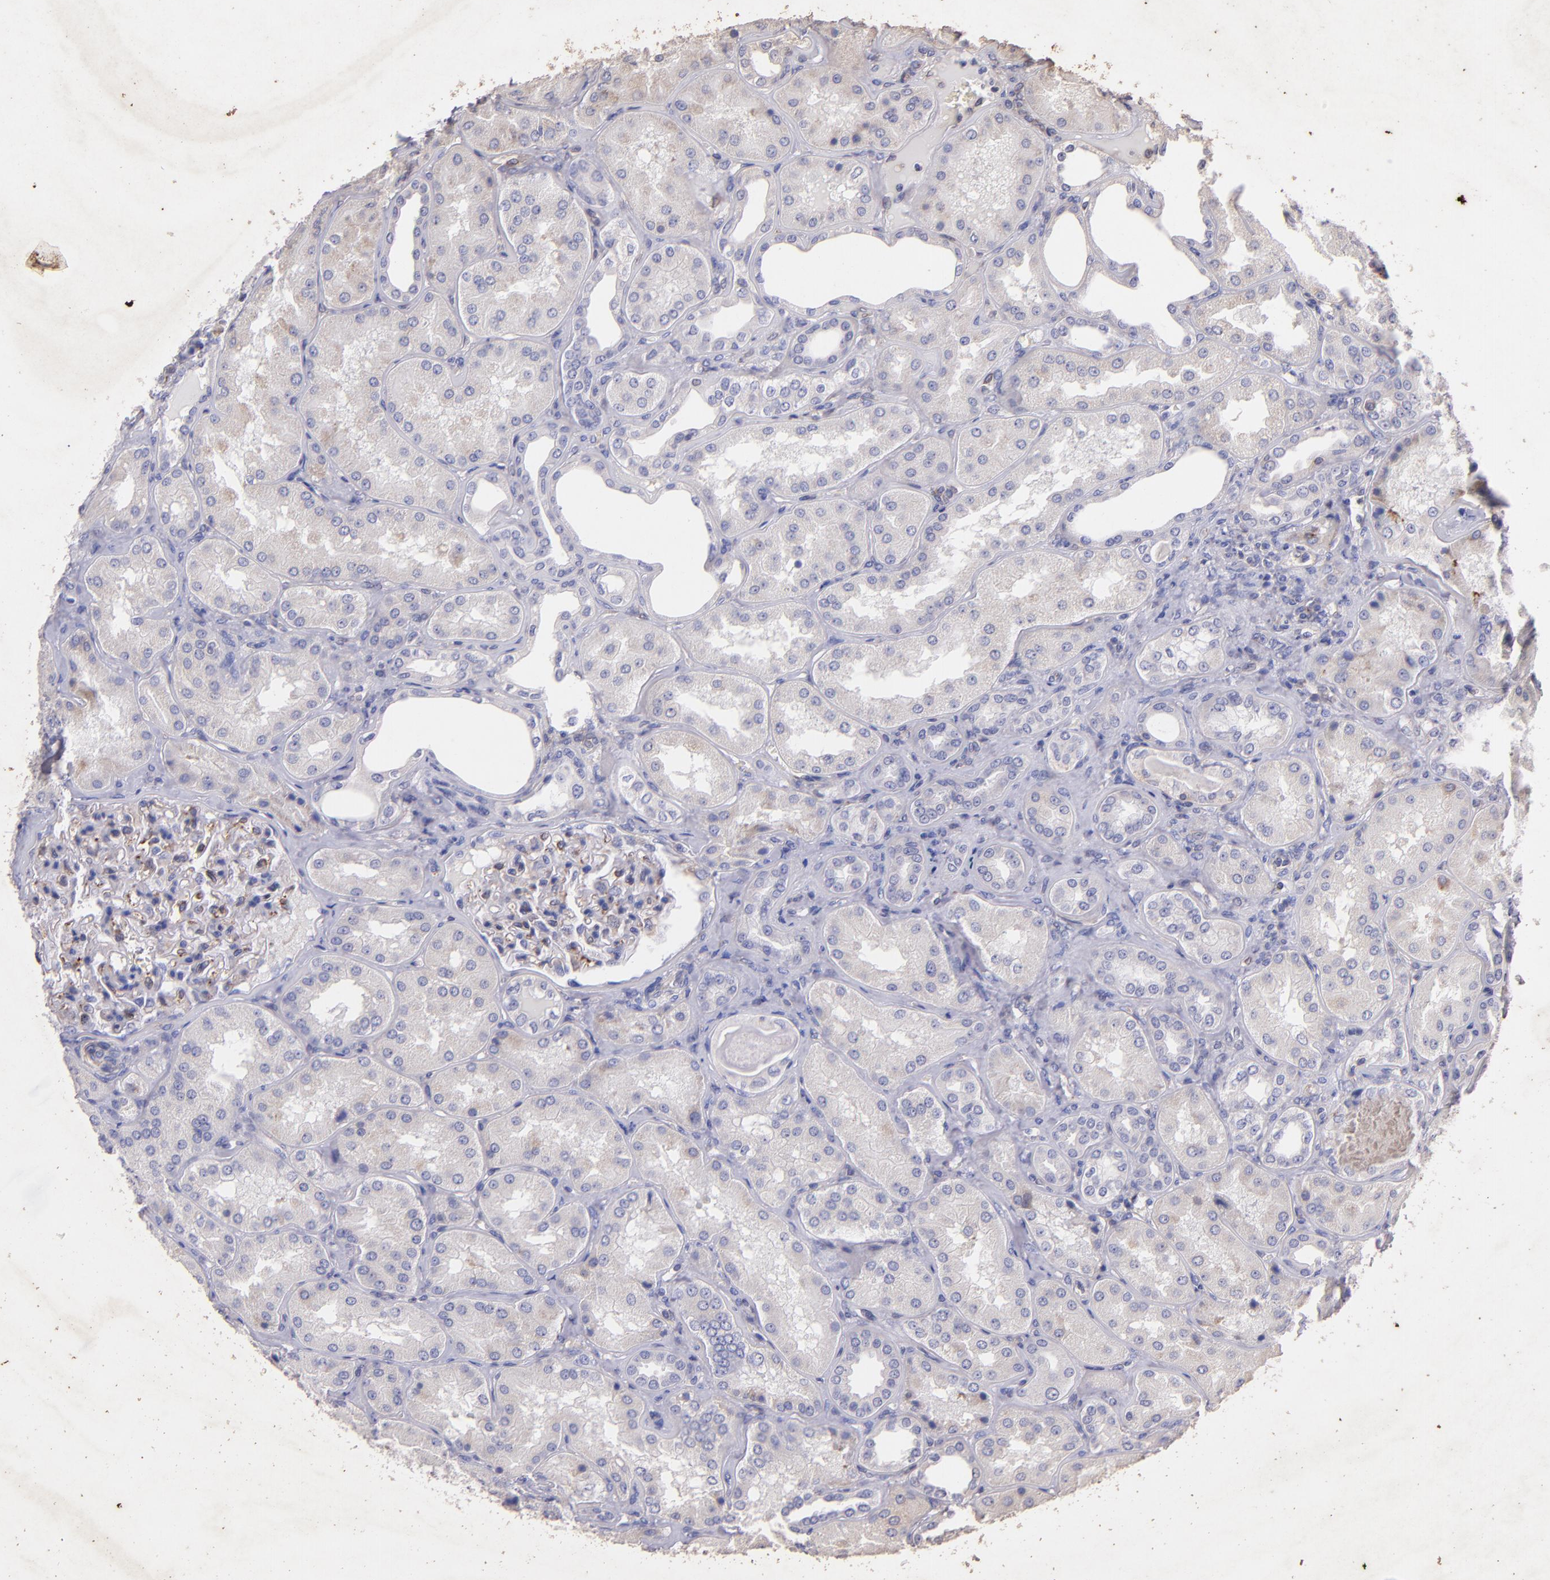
{"staining": {"intensity": "weak", "quantity": ">75%", "location": "cytoplasmic/membranous"}, "tissue": "kidney", "cell_type": "Cells in glomeruli", "image_type": "normal", "snomed": [{"axis": "morphology", "description": "Normal tissue, NOS"}, {"axis": "topography", "description": "Kidney"}], "caption": "Immunohistochemistry image of normal kidney stained for a protein (brown), which displays low levels of weak cytoplasmic/membranous positivity in about >75% of cells in glomeruli.", "gene": "RET", "patient": {"sex": "female", "age": 56}}